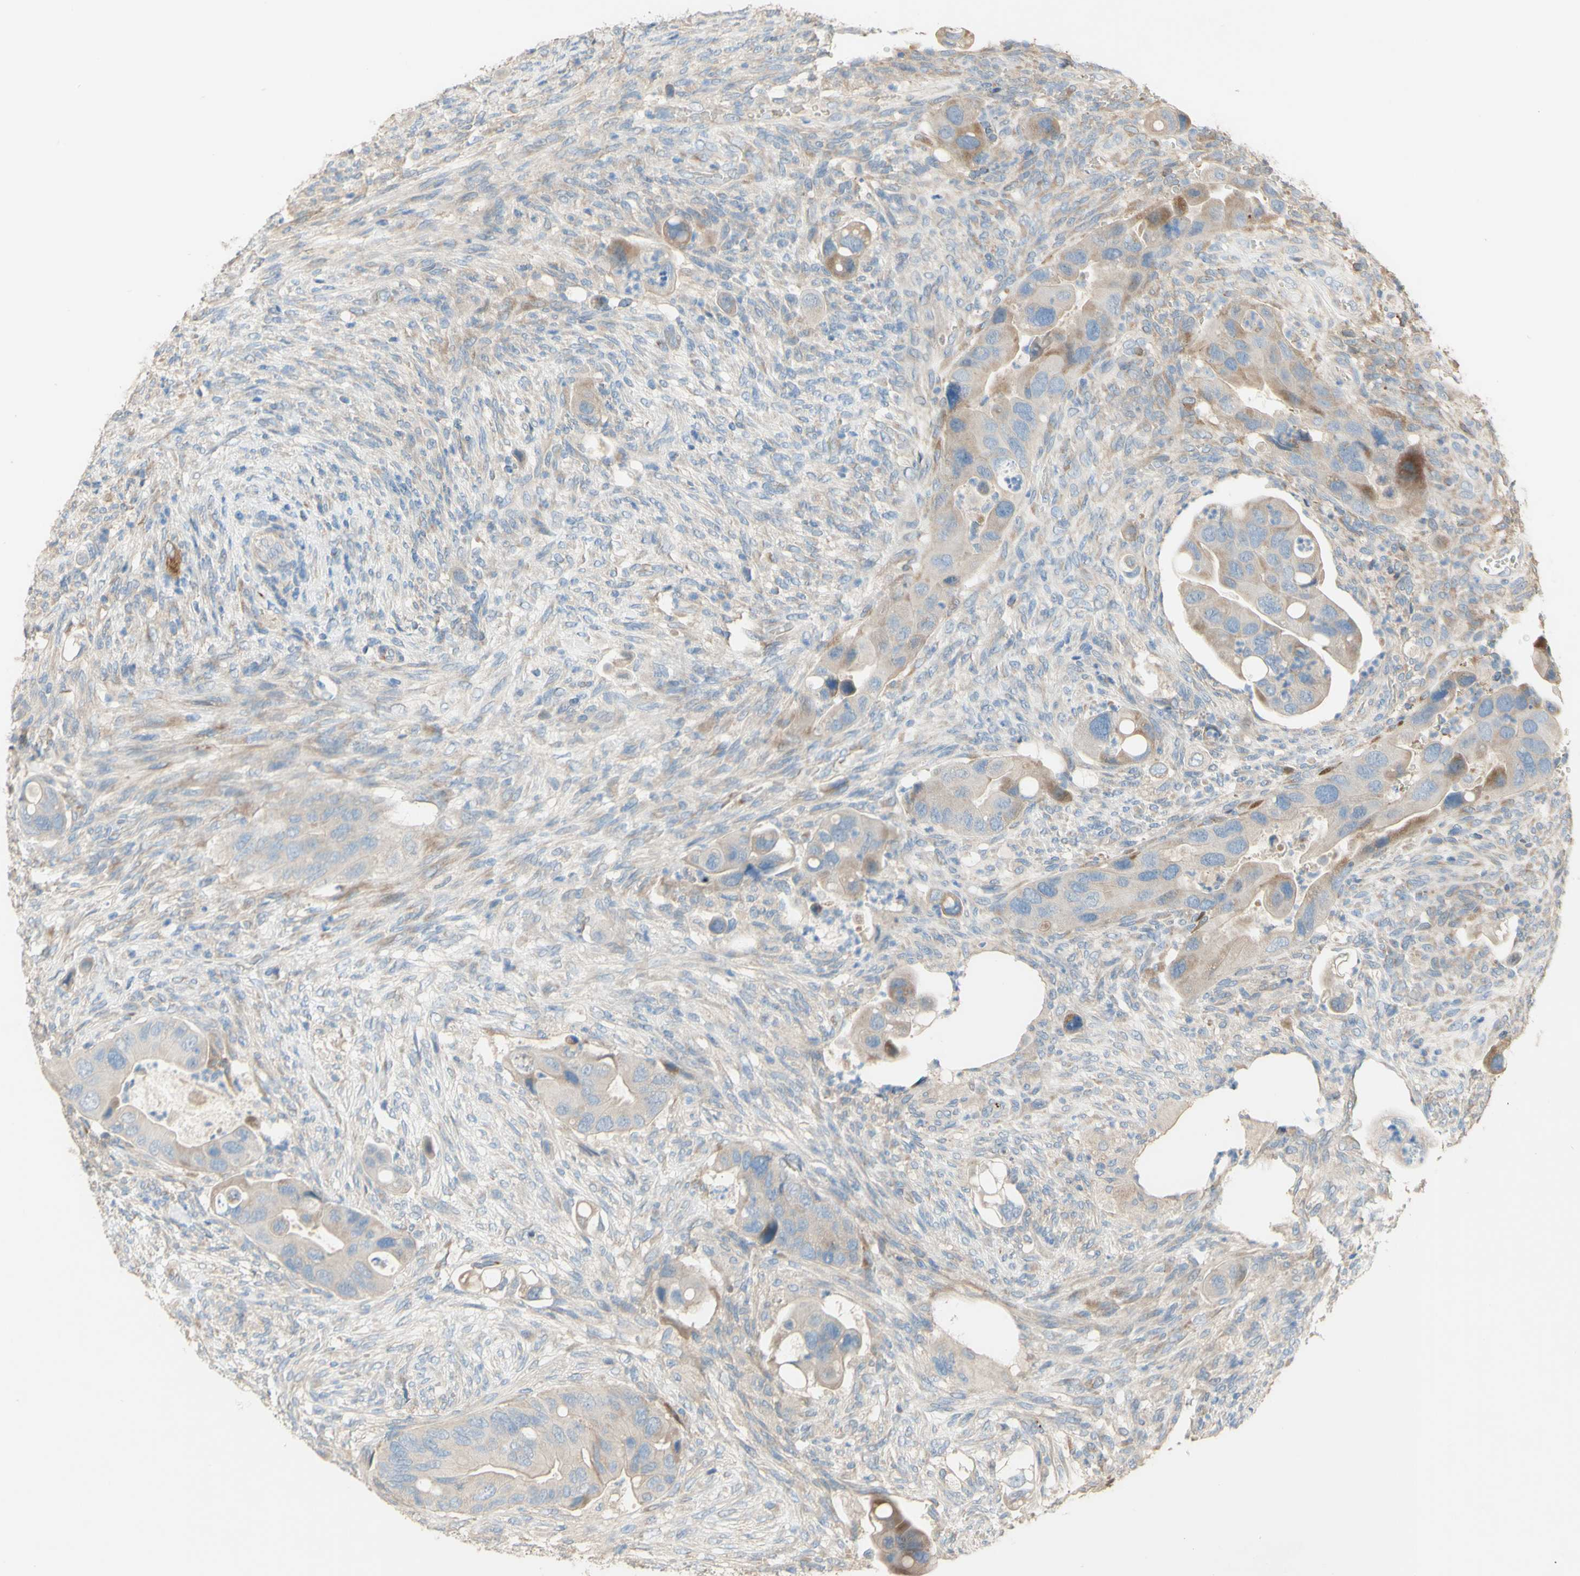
{"staining": {"intensity": "weak", "quantity": "25%-75%", "location": "cytoplasmic/membranous"}, "tissue": "colorectal cancer", "cell_type": "Tumor cells", "image_type": "cancer", "snomed": [{"axis": "morphology", "description": "Adenocarcinoma, NOS"}, {"axis": "topography", "description": "Rectum"}], "caption": "Immunohistochemistry (DAB (3,3'-diaminobenzidine)) staining of adenocarcinoma (colorectal) reveals weak cytoplasmic/membranous protein positivity in approximately 25%-75% of tumor cells.", "gene": "DKK3", "patient": {"sex": "female", "age": 57}}